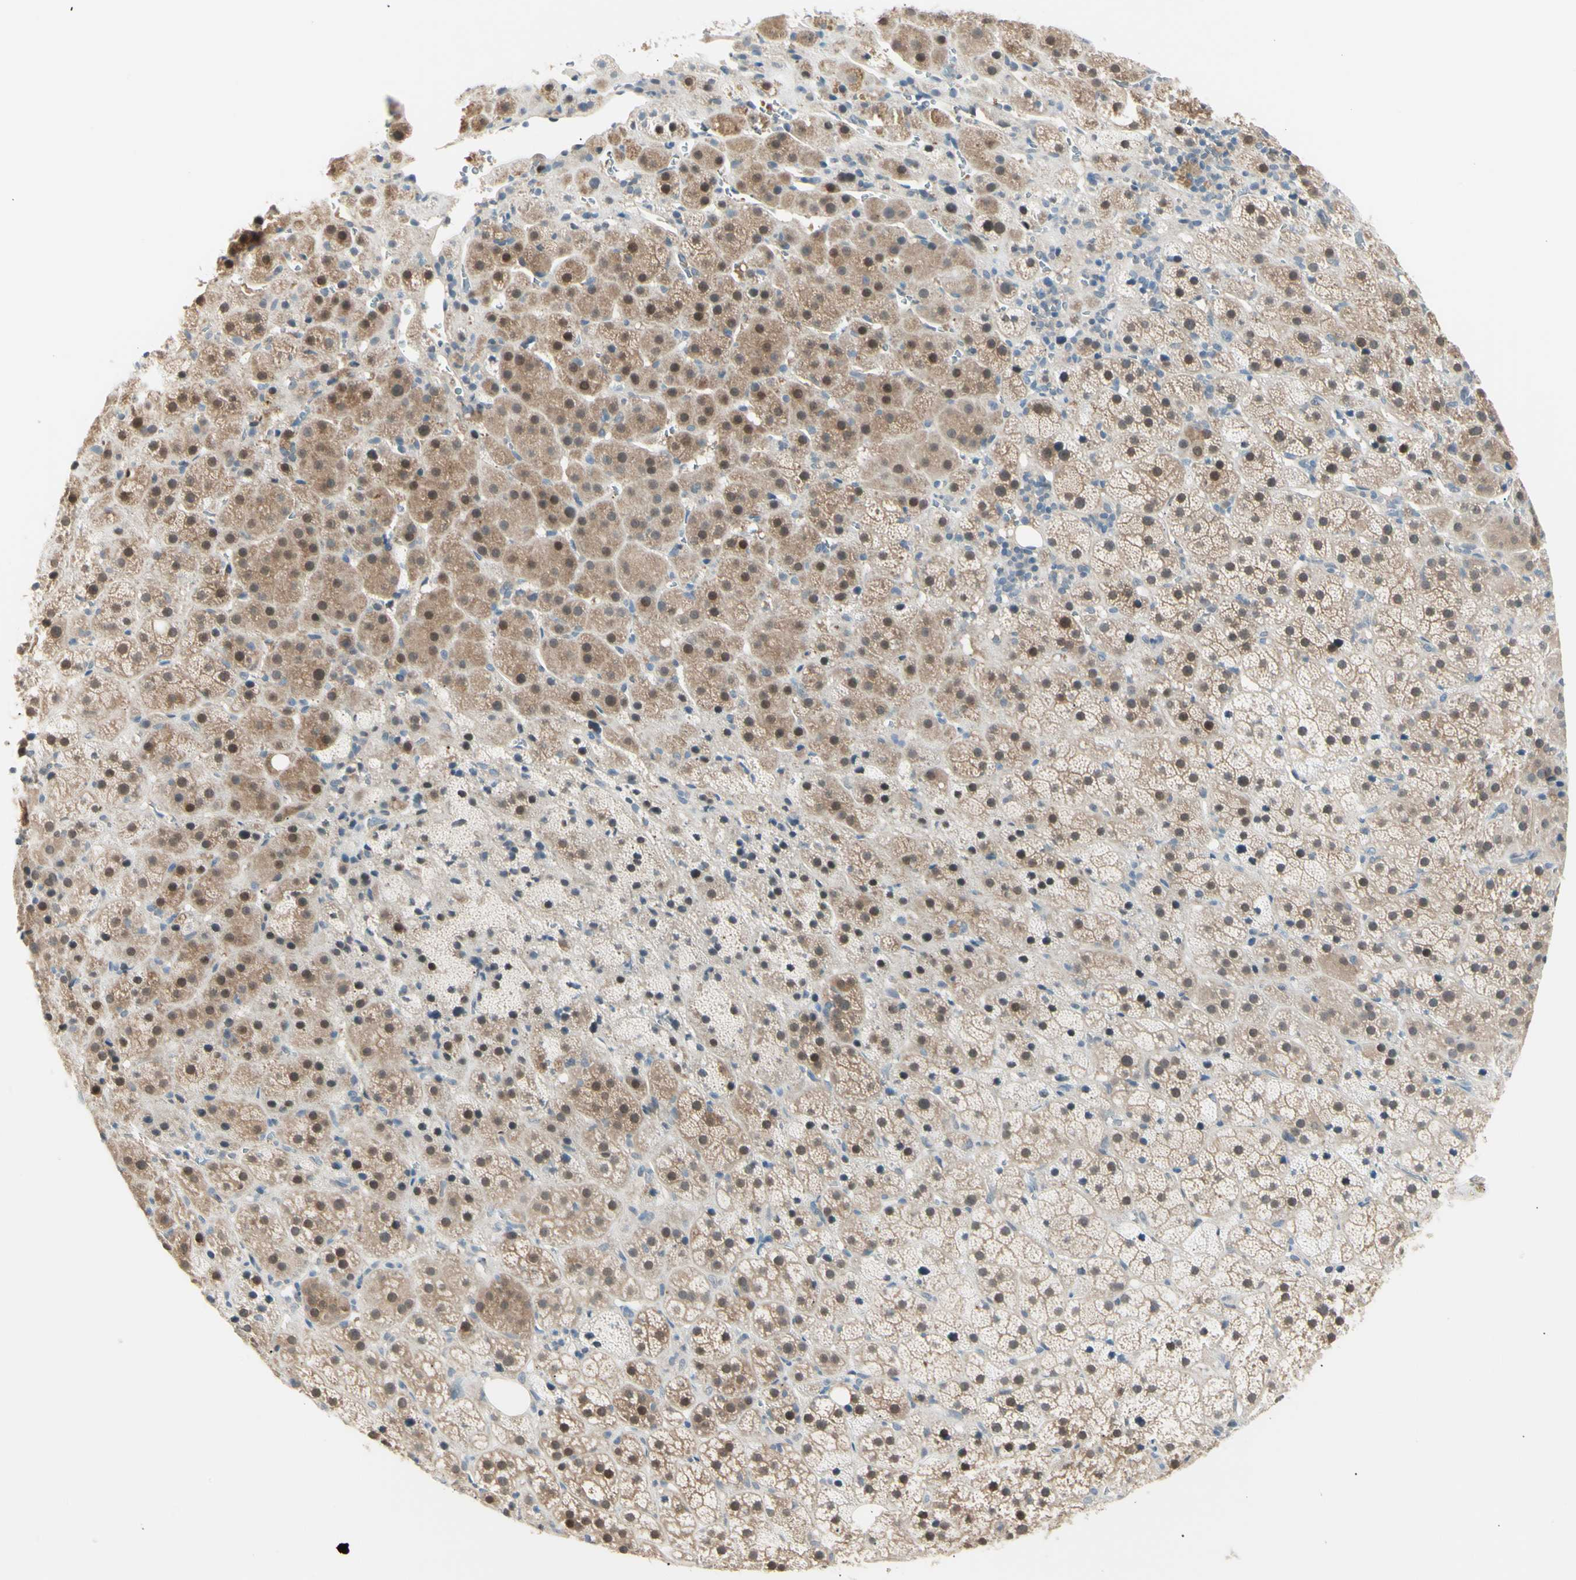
{"staining": {"intensity": "moderate", "quantity": ">75%", "location": "cytoplasmic/membranous,nuclear"}, "tissue": "adrenal gland", "cell_type": "Glandular cells", "image_type": "normal", "snomed": [{"axis": "morphology", "description": "Normal tissue, NOS"}, {"axis": "topography", "description": "Adrenal gland"}], "caption": "A high-resolution micrograph shows IHC staining of unremarkable adrenal gland, which exhibits moderate cytoplasmic/membranous,nuclear positivity in about >75% of glandular cells.", "gene": "LHPP", "patient": {"sex": "female", "age": 57}}